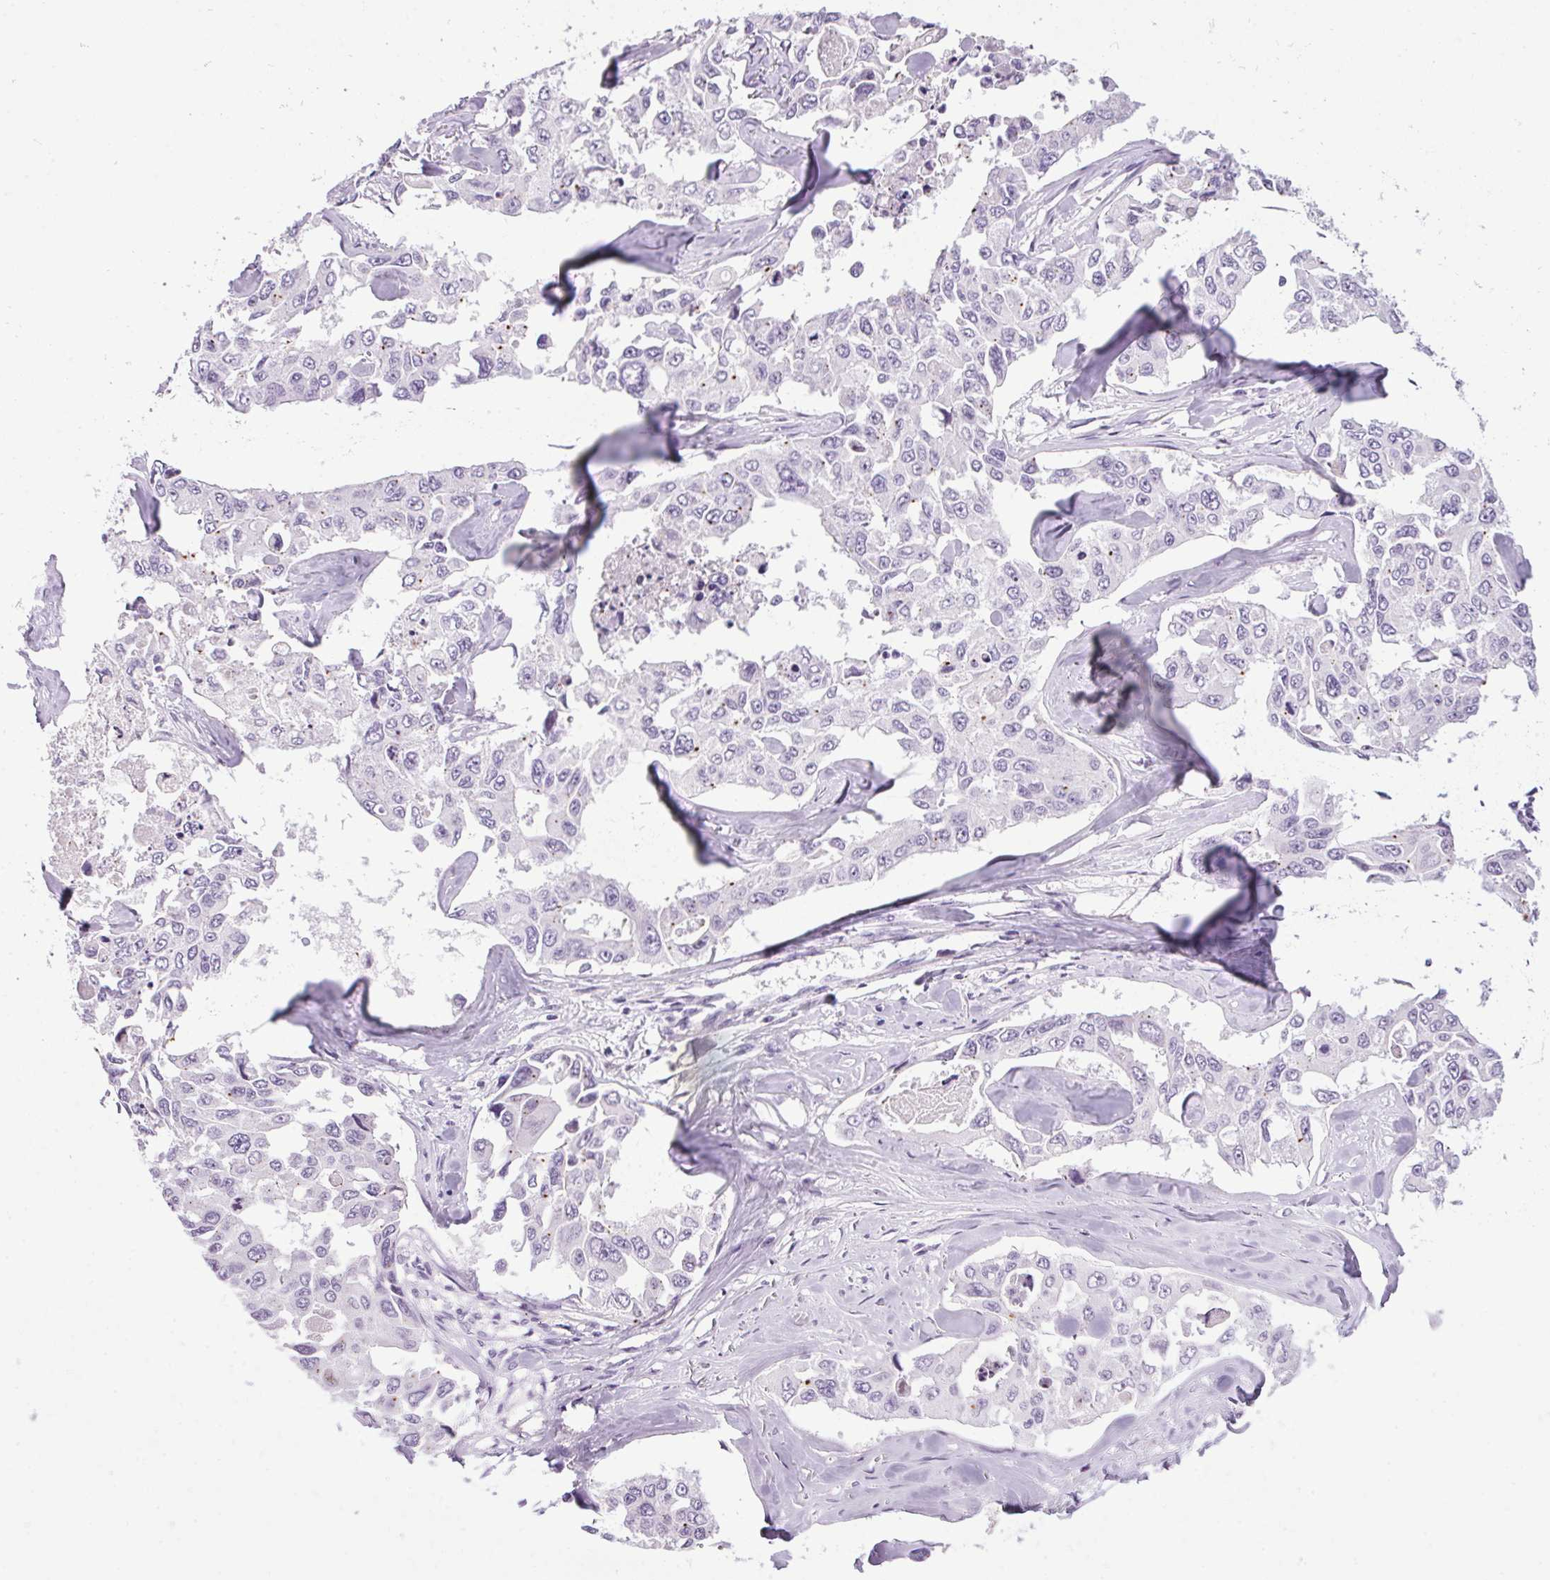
{"staining": {"intensity": "negative", "quantity": "none", "location": "none"}, "tissue": "lung cancer", "cell_type": "Tumor cells", "image_type": "cancer", "snomed": [{"axis": "morphology", "description": "Adenocarcinoma, NOS"}, {"axis": "topography", "description": "Lung"}], "caption": "An IHC image of lung cancer (adenocarcinoma) is shown. There is no staining in tumor cells of lung cancer (adenocarcinoma).", "gene": "TMEM88B", "patient": {"sex": "male", "age": 64}}